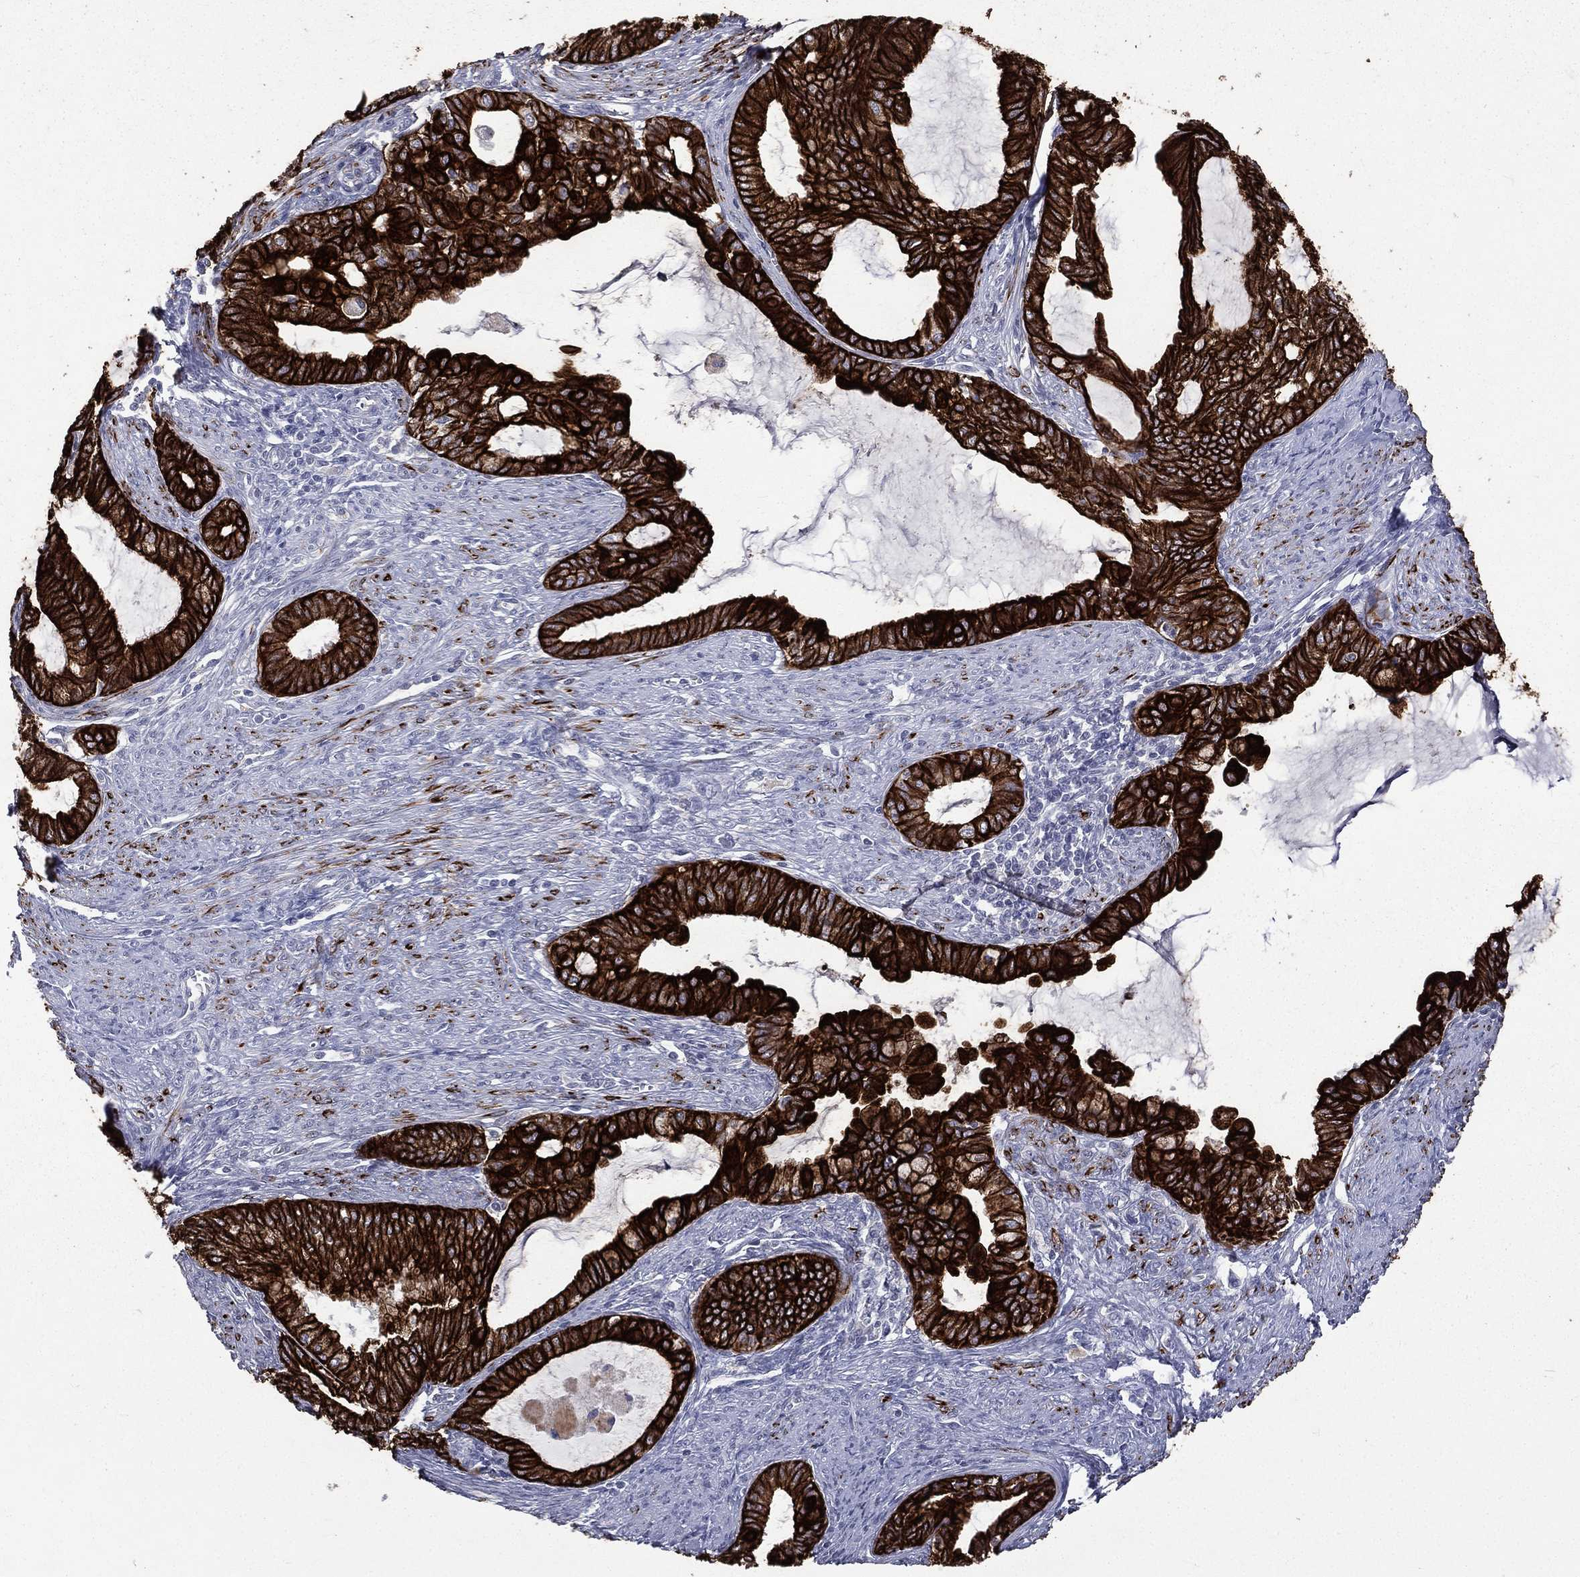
{"staining": {"intensity": "strong", "quantity": ">75%", "location": "cytoplasmic/membranous"}, "tissue": "endometrial cancer", "cell_type": "Tumor cells", "image_type": "cancer", "snomed": [{"axis": "morphology", "description": "Adenocarcinoma, NOS"}, {"axis": "topography", "description": "Endometrium"}], "caption": "This image shows endometrial adenocarcinoma stained with immunohistochemistry to label a protein in brown. The cytoplasmic/membranous of tumor cells show strong positivity for the protein. Nuclei are counter-stained blue.", "gene": "KRT7", "patient": {"sex": "female", "age": 86}}